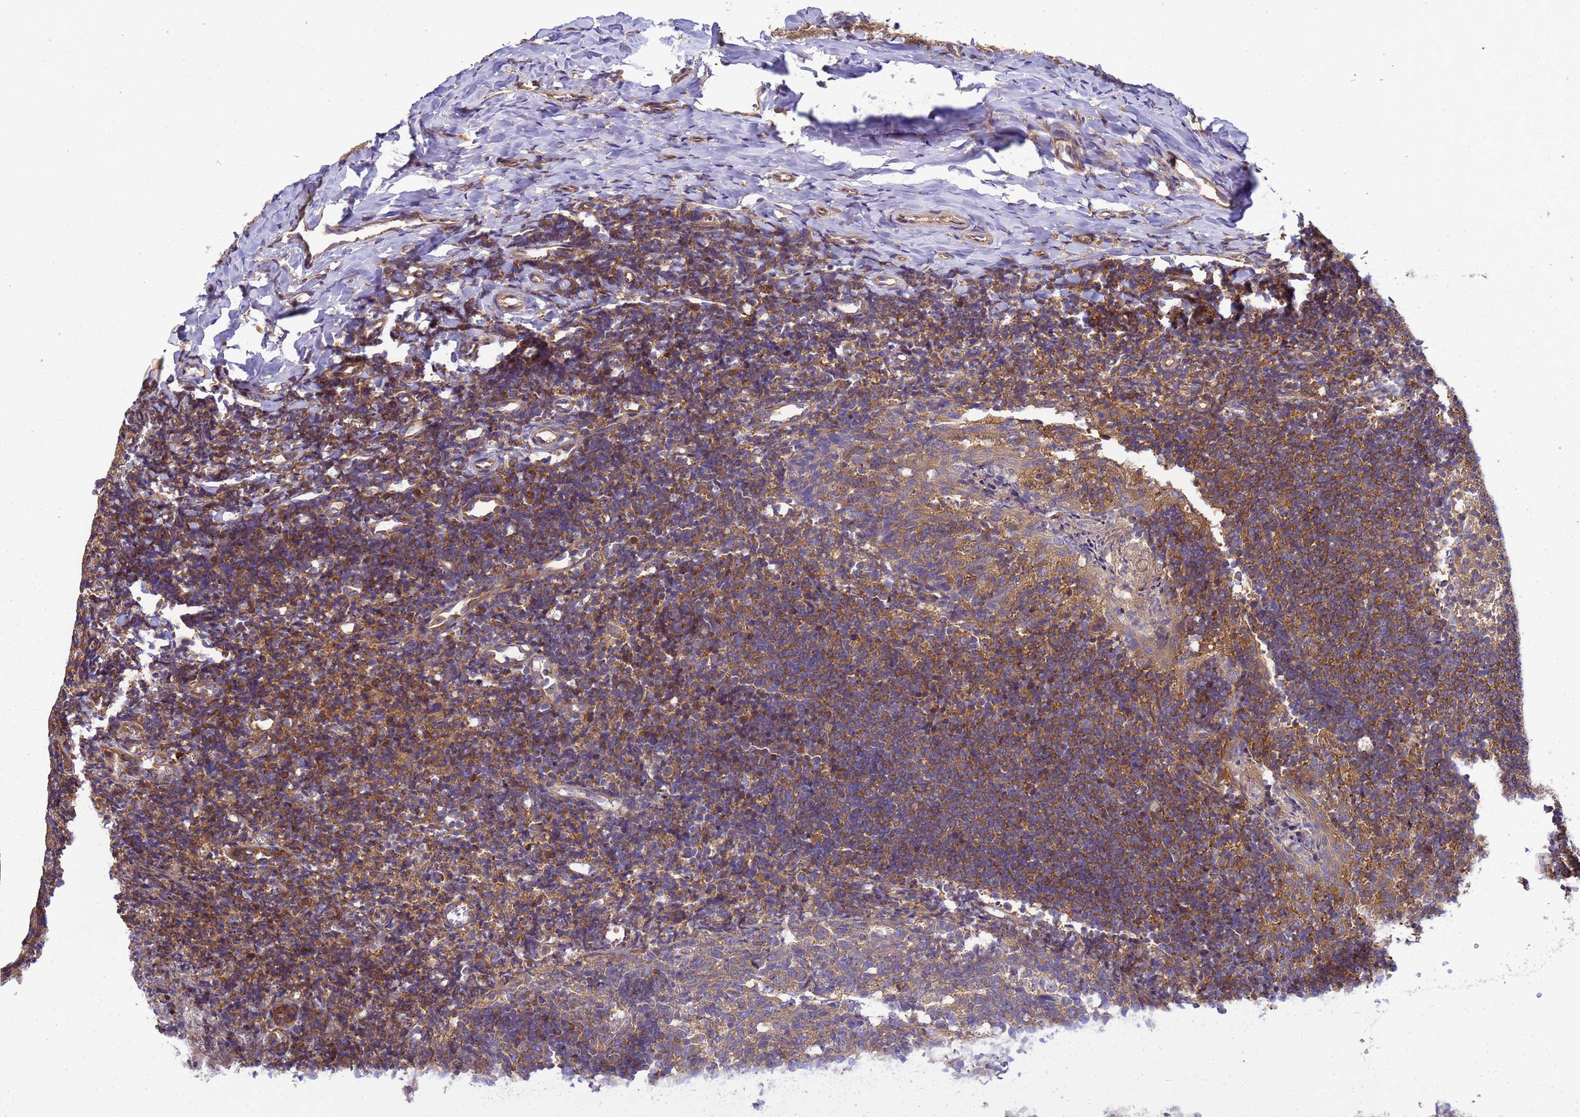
{"staining": {"intensity": "moderate", "quantity": ">75%", "location": "cytoplasmic/membranous"}, "tissue": "tonsil", "cell_type": "Germinal center cells", "image_type": "normal", "snomed": [{"axis": "morphology", "description": "Normal tissue, NOS"}, {"axis": "topography", "description": "Tonsil"}], "caption": "Immunohistochemical staining of normal human tonsil reveals >75% levels of moderate cytoplasmic/membranous protein positivity in approximately >75% of germinal center cells. The staining is performed using DAB (3,3'-diaminobenzidine) brown chromogen to label protein expression. The nuclei are counter-stained blue using hematoxylin.", "gene": "BECN1", "patient": {"sex": "female", "age": 10}}